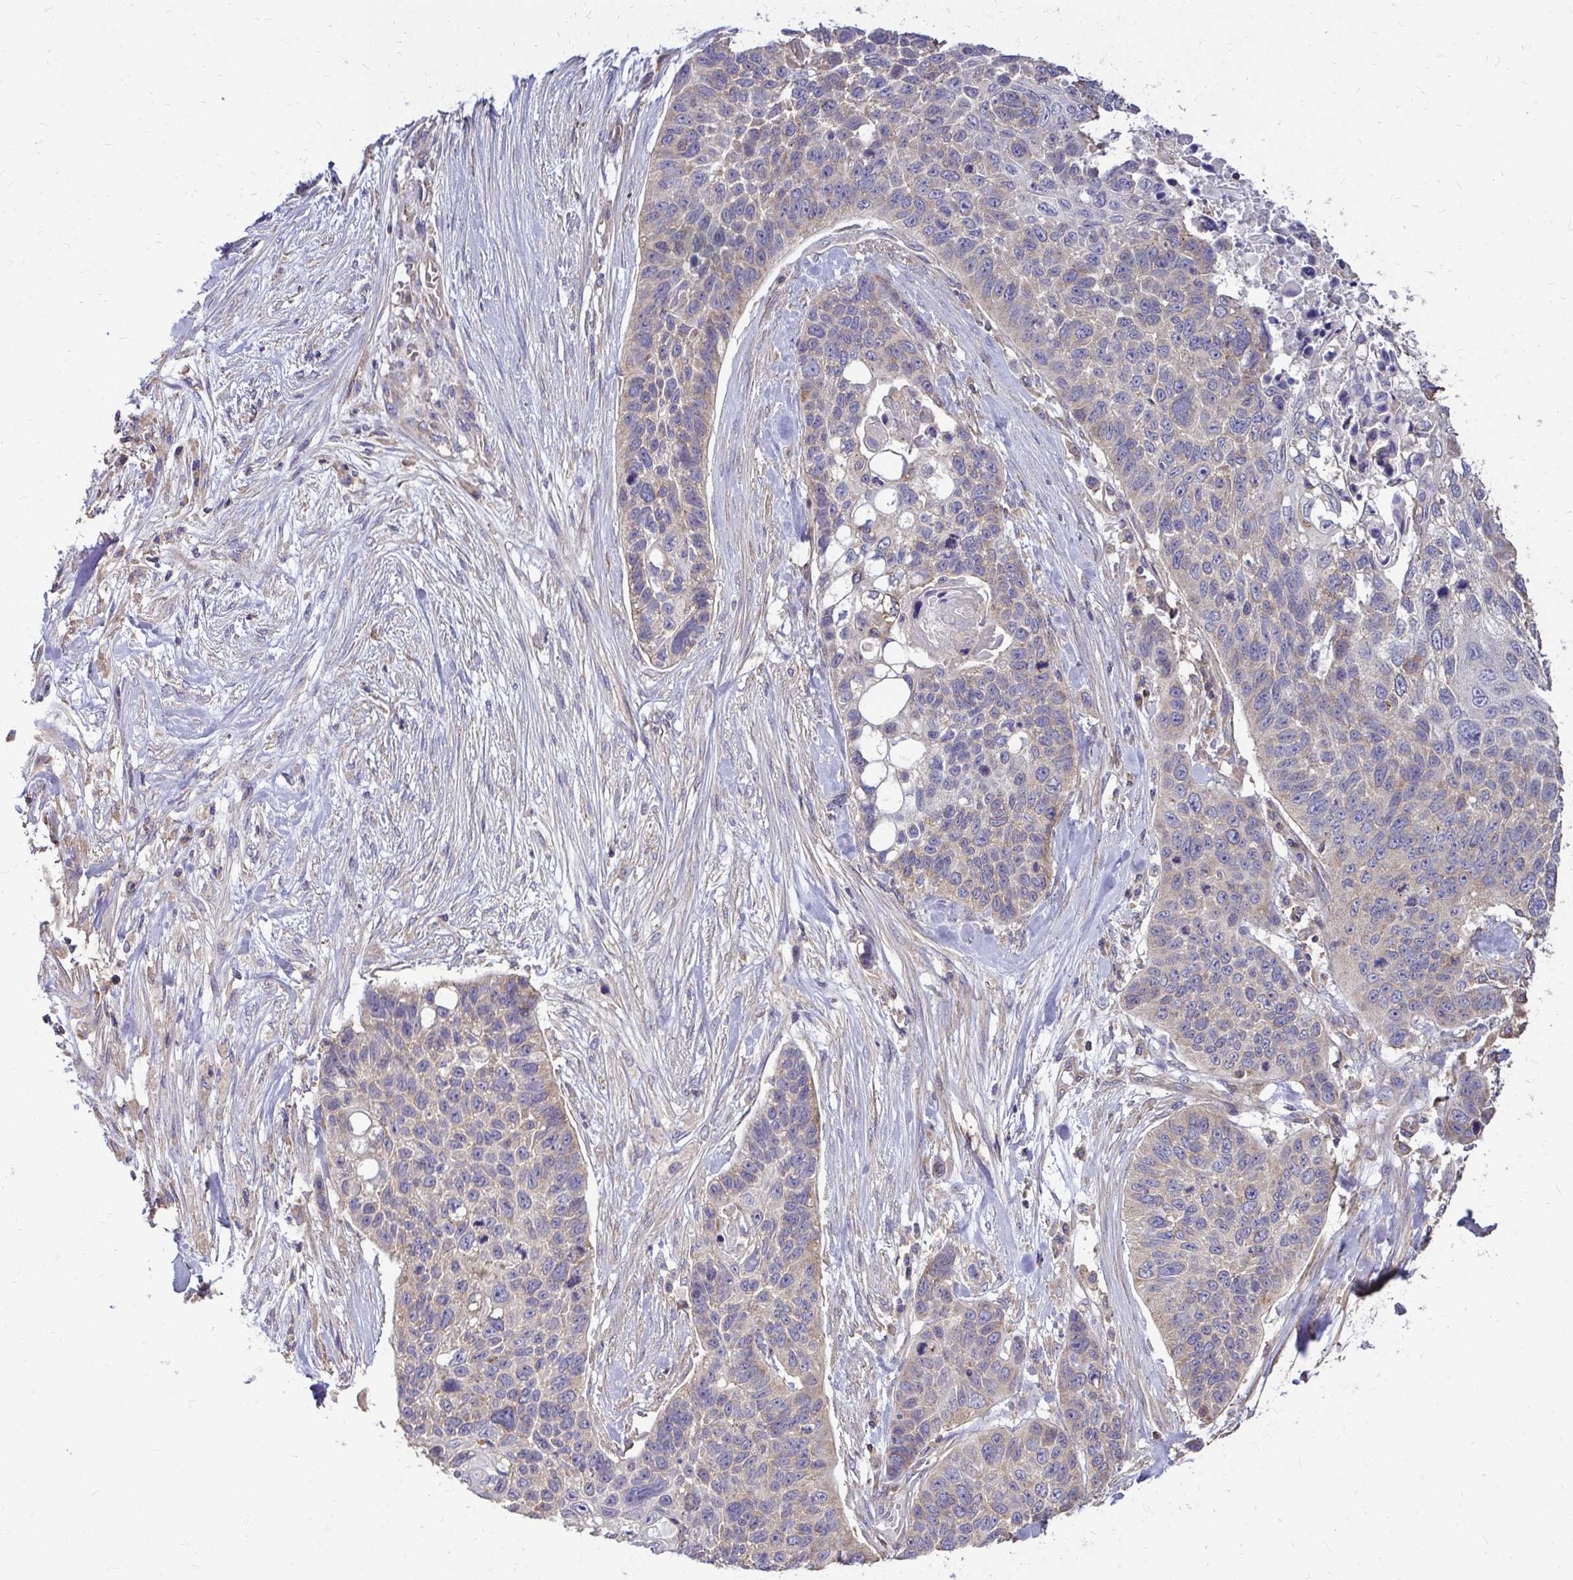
{"staining": {"intensity": "weak", "quantity": "25%-75%", "location": "cytoplasmic/membranous"}, "tissue": "lung cancer", "cell_type": "Tumor cells", "image_type": "cancer", "snomed": [{"axis": "morphology", "description": "Squamous cell carcinoma, NOS"}, {"axis": "topography", "description": "Lung"}], "caption": "Protein staining of lung cancer (squamous cell carcinoma) tissue shows weak cytoplasmic/membranous expression in about 25%-75% of tumor cells.", "gene": "FMR1", "patient": {"sex": "male", "age": 62}}